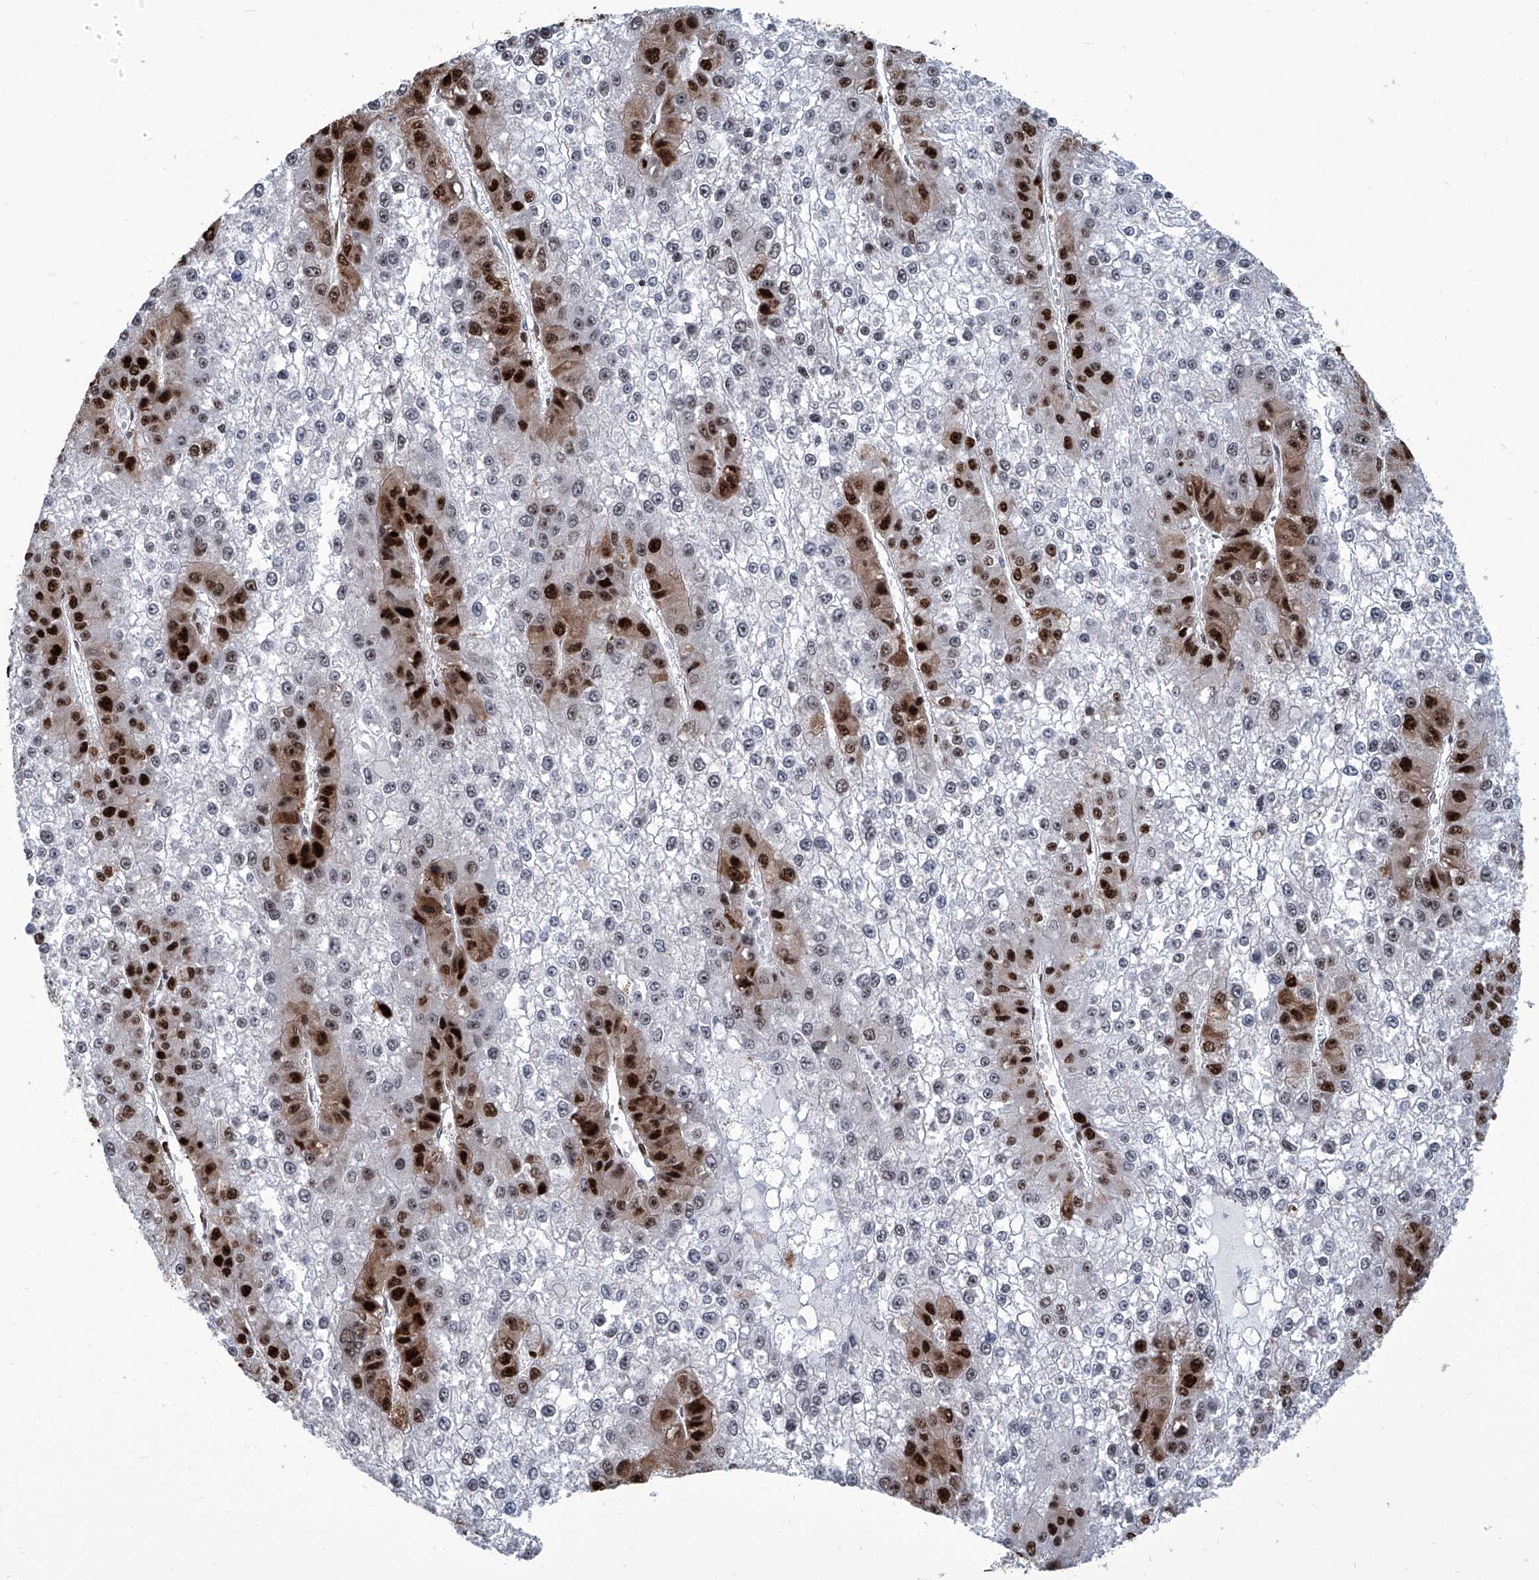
{"staining": {"intensity": "strong", "quantity": "<25%", "location": "nuclear"}, "tissue": "liver cancer", "cell_type": "Tumor cells", "image_type": "cancer", "snomed": [{"axis": "morphology", "description": "Carcinoma, Hepatocellular, NOS"}, {"axis": "topography", "description": "Liver"}], "caption": "Hepatocellular carcinoma (liver) stained with DAB (3,3'-diaminobenzidine) immunohistochemistry (IHC) reveals medium levels of strong nuclear expression in about <25% of tumor cells.", "gene": "PCNA", "patient": {"sex": "female", "age": 73}}